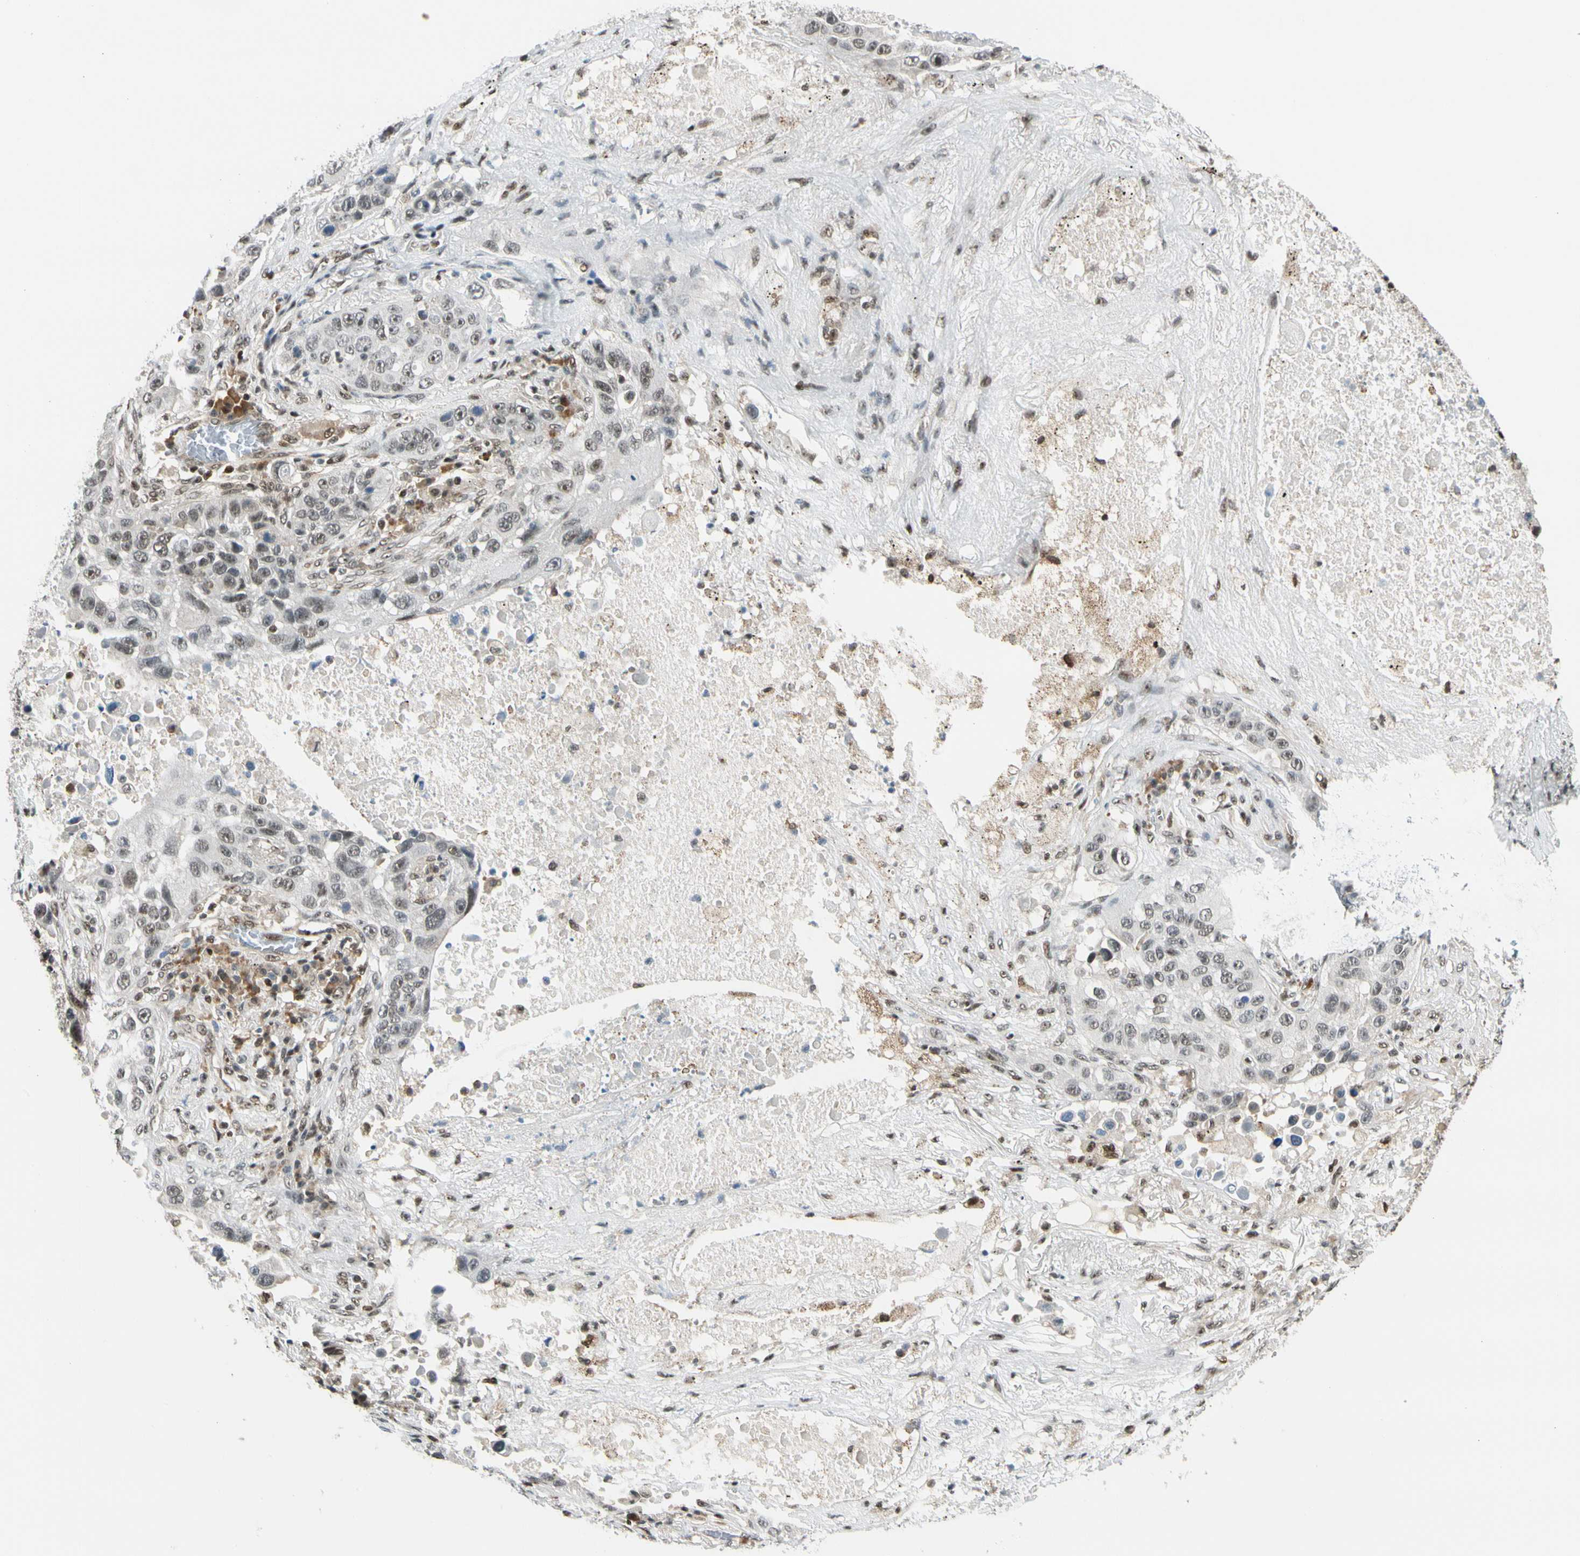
{"staining": {"intensity": "weak", "quantity": ">75%", "location": "nuclear"}, "tissue": "lung cancer", "cell_type": "Tumor cells", "image_type": "cancer", "snomed": [{"axis": "morphology", "description": "Squamous cell carcinoma, NOS"}, {"axis": "topography", "description": "Lung"}], "caption": "Tumor cells exhibit low levels of weak nuclear staining in approximately >75% of cells in lung squamous cell carcinoma. (brown staining indicates protein expression, while blue staining denotes nuclei).", "gene": "DAXX", "patient": {"sex": "male", "age": 57}}